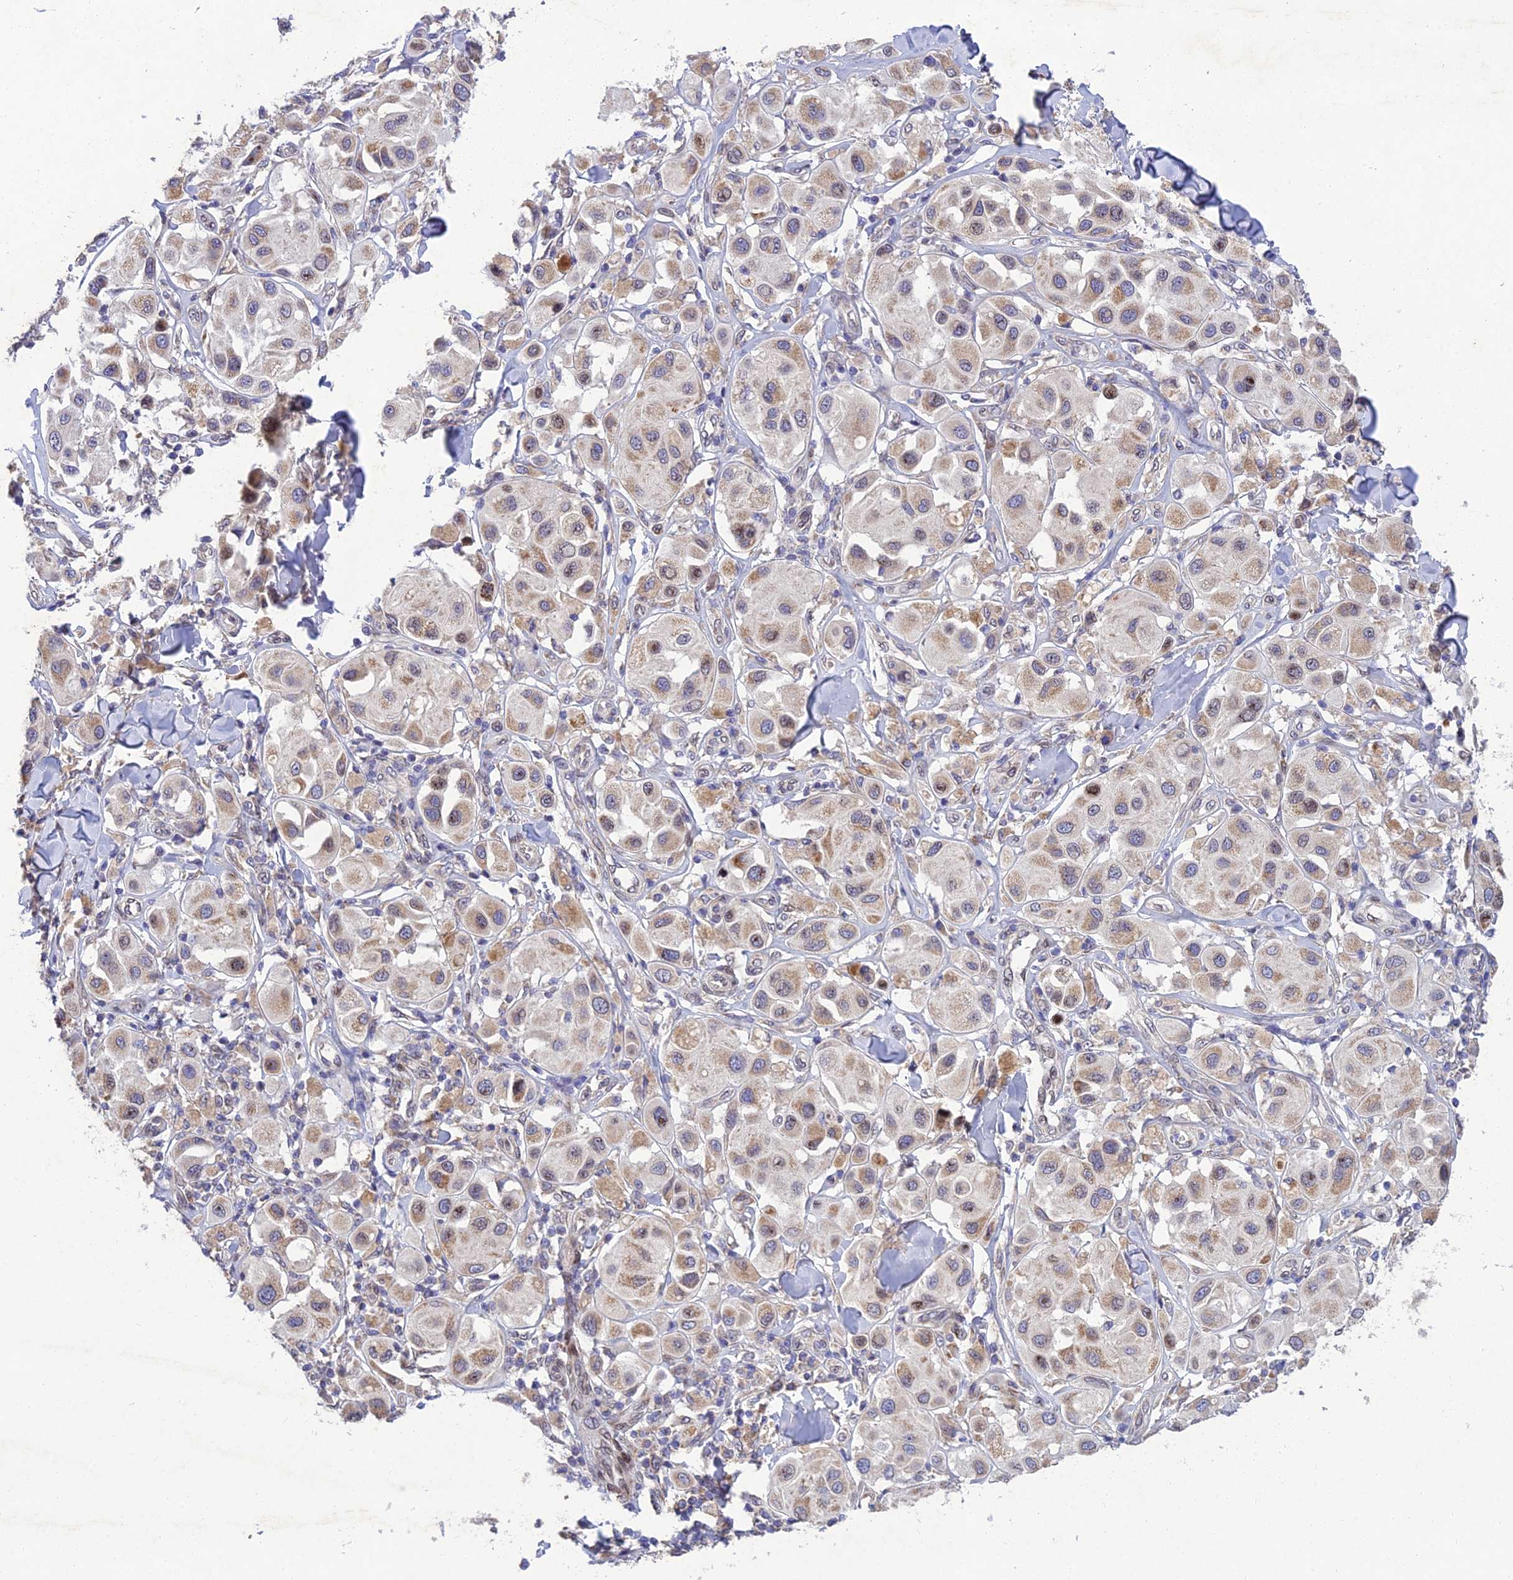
{"staining": {"intensity": "moderate", "quantity": "25%-75%", "location": "cytoplasmic/membranous"}, "tissue": "melanoma", "cell_type": "Tumor cells", "image_type": "cancer", "snomed": [{"axis": "morphology", "description": "Malignant melanoma, Metastatic site"}, {"axis": "topography", "description": "Skin"}], "caption": "This histopathology image exhibits IHC staining of melanoma, with medium moderate cytoplasmic/membranous expression in approximately 25%-75% of tumor cells.", "gene": "MGAT2", "patient": {"sex": "male", "age": 41}}